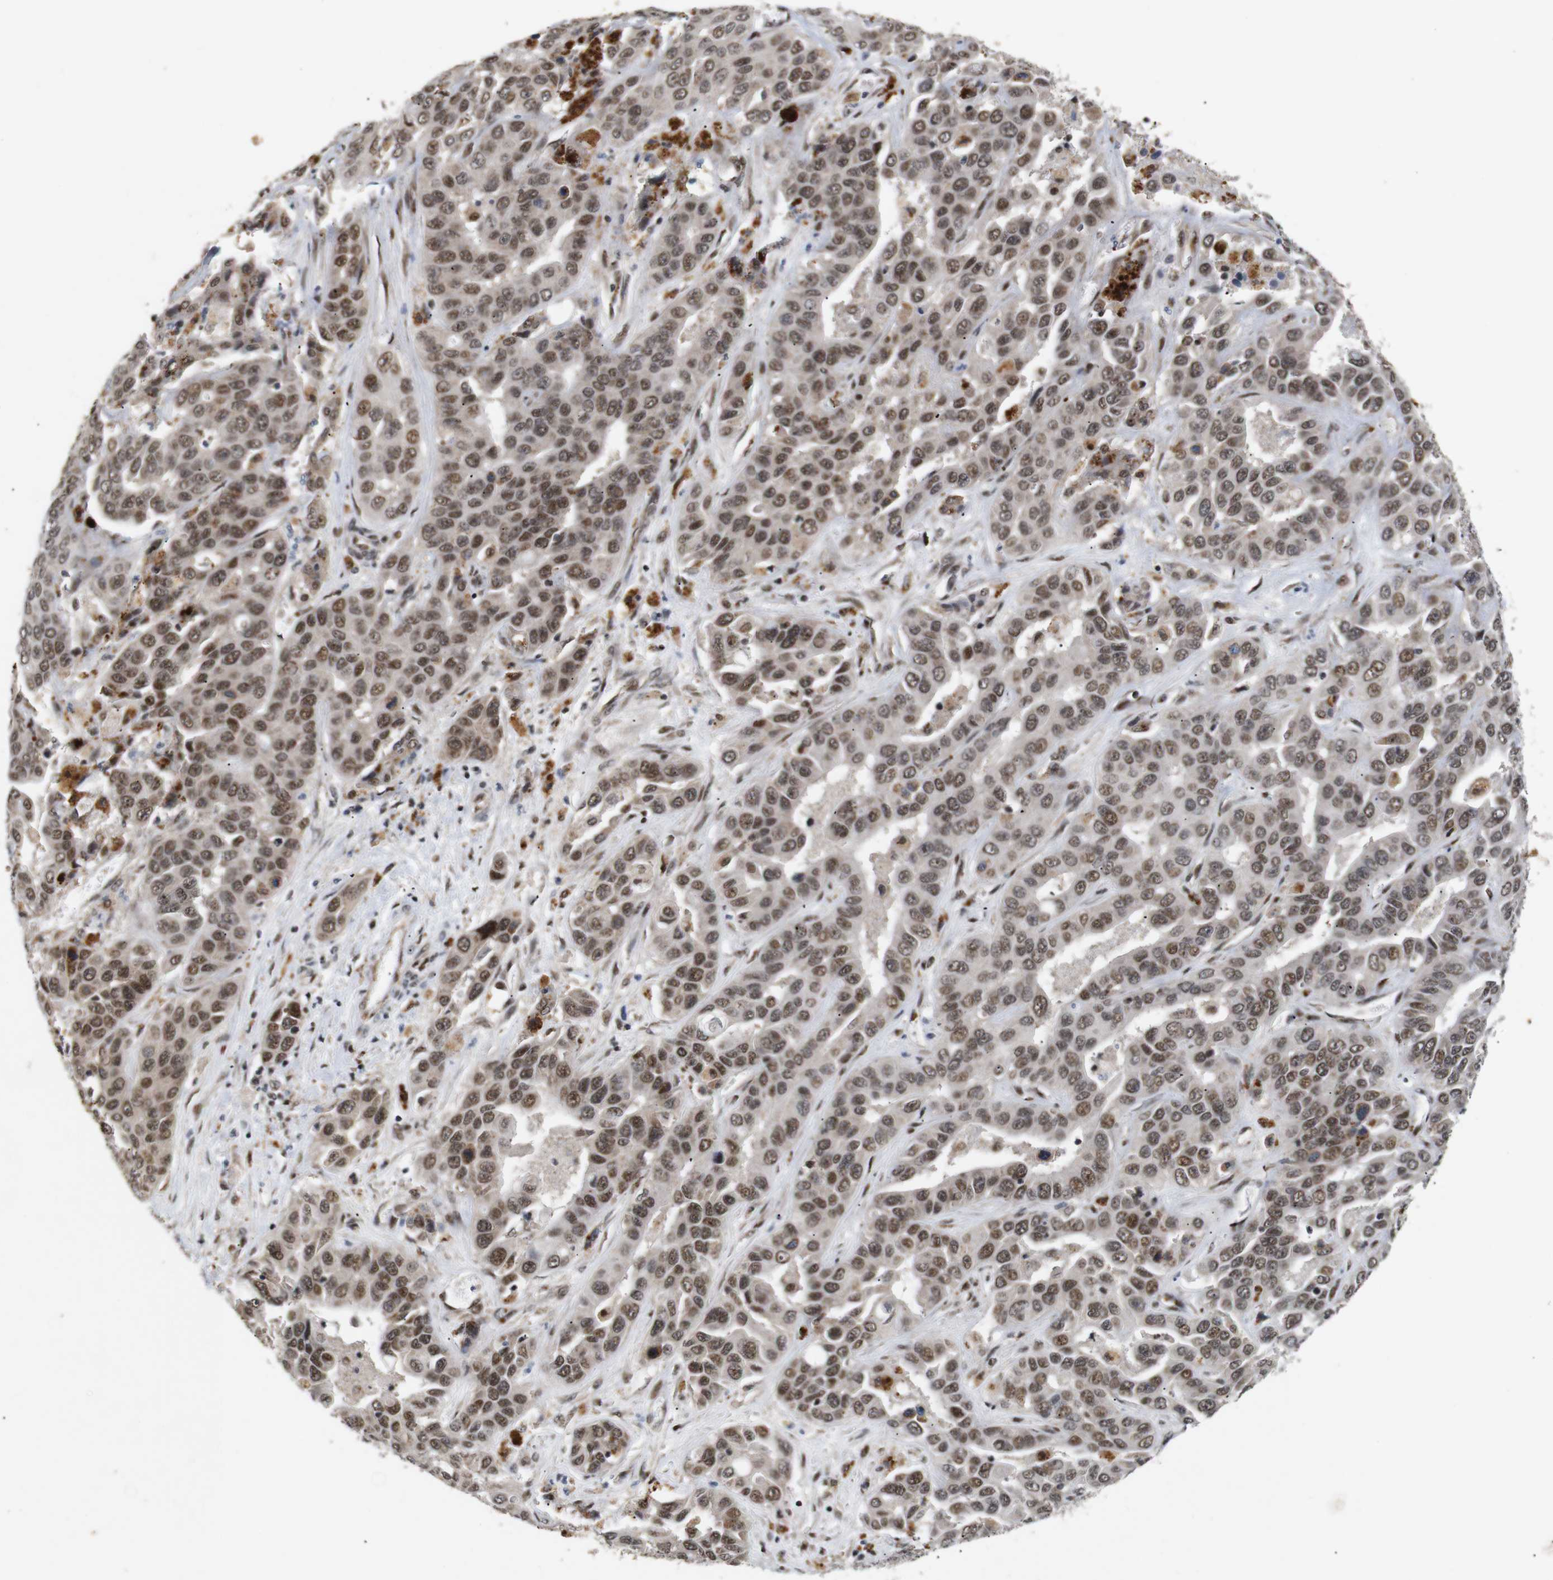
{"staining": {"intensity": "moderate", "quantity": ">75%", "location": "cytoplasmic/membranous,nuclear"}, "tissue": "liver cancer", "cell_type": "Tumor cells", "image_type": "cancer", "snomed": [{"axis": "morphology", "description": "Cholangiocarcinoma"}, {"axis": "topography", "description": "Liver"}], "caption": "Moderate cytoplasmic/membranous and nuclear protein expression is seen in about >75% of tumor cells in liver cancer (cholangiocarcinoma).", "gene": "PYM1", "patient": {"sex": "female", "age": 52}}